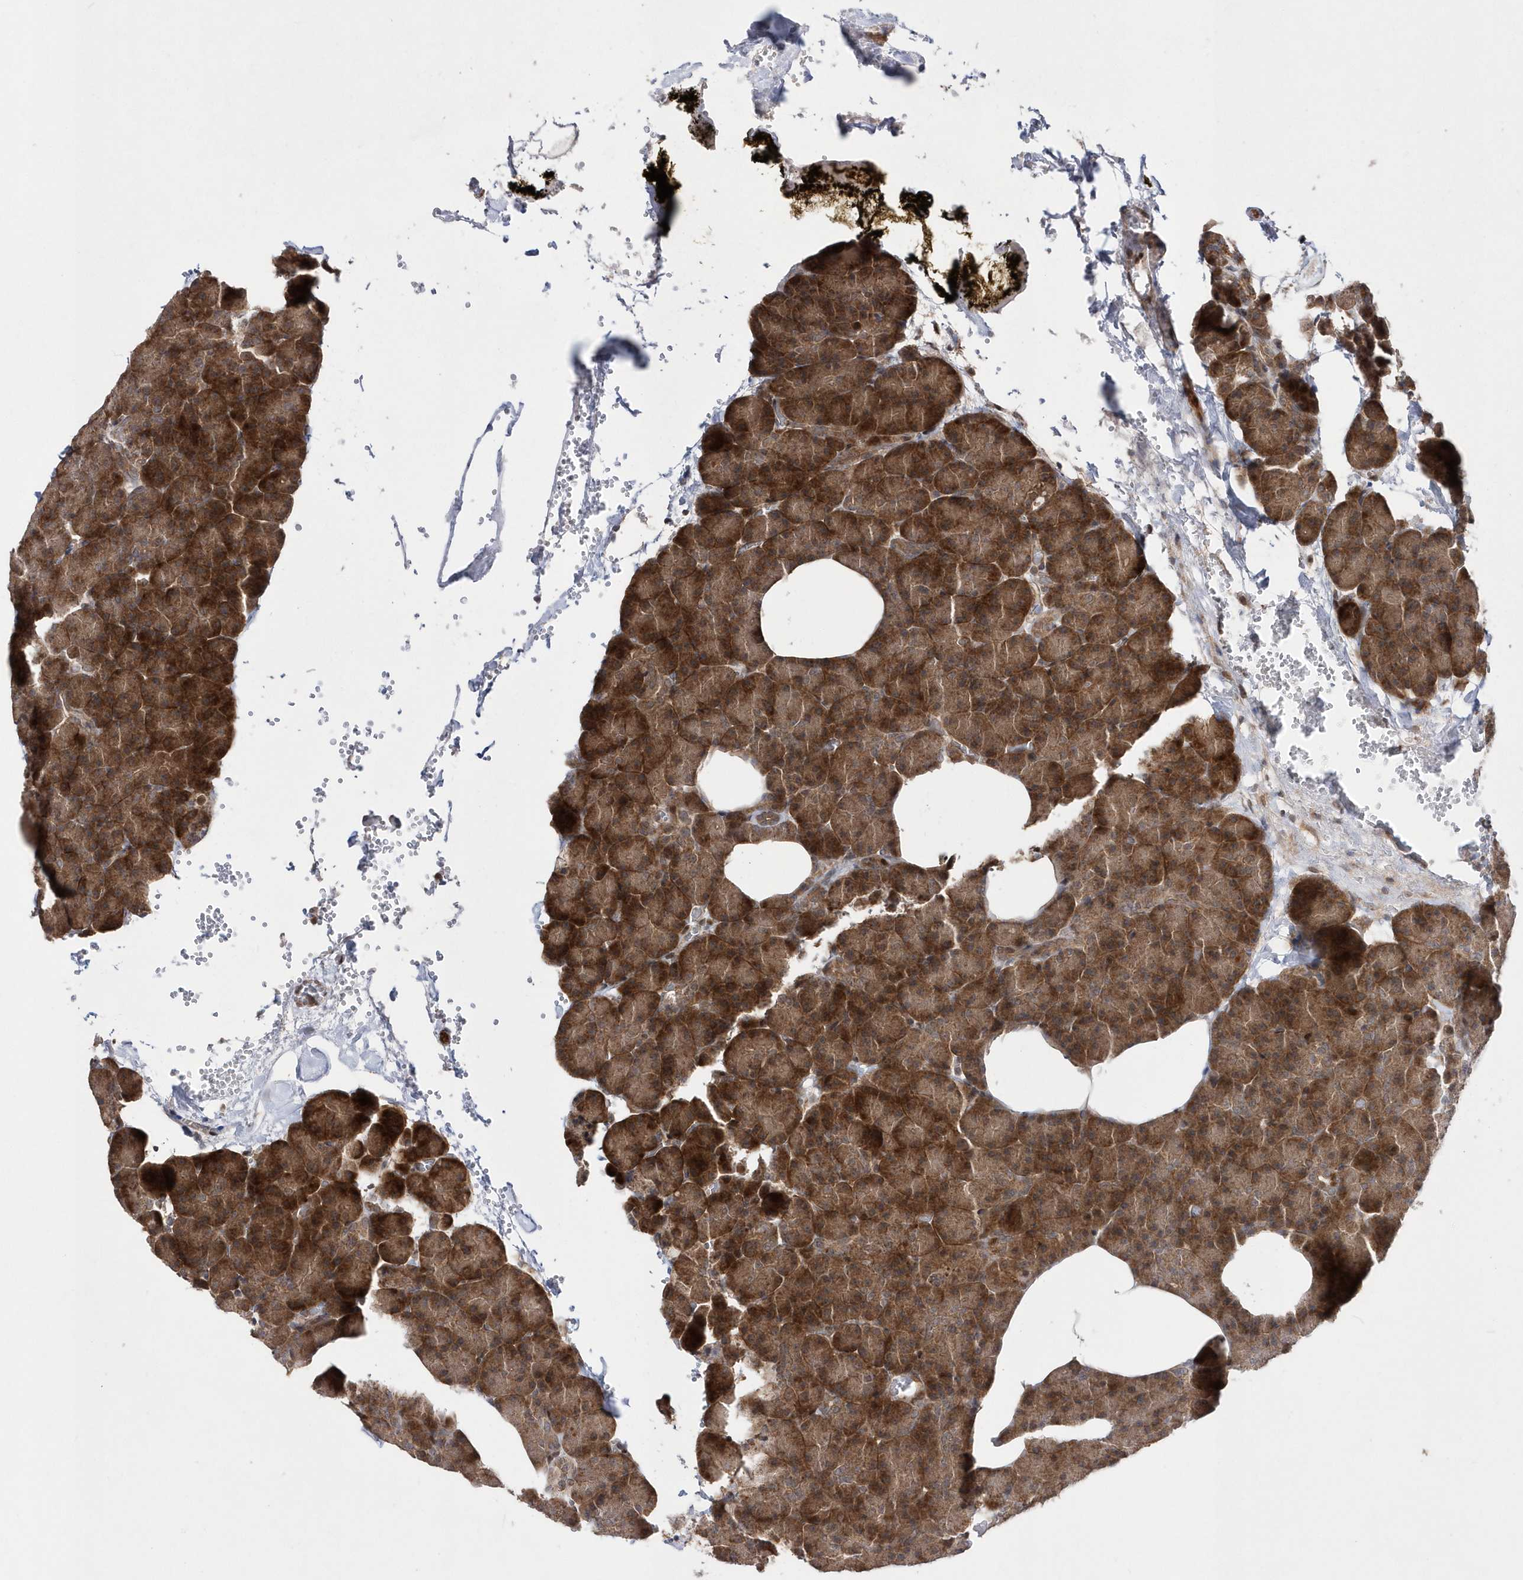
{"staining": {"intensity": "strong", "quantity": ">75%", "location": "cytoplasmic/membranous"}, "tissue": "pancreas", "cell_type": "Exocrine glandular cells", "image_type": "normal", "snomed": [{"axis": "morphology", "description": "Normal tissue, NOS"}, {"axis": "morphology", "description": "Carcinoid, malignant, NOS"}, {"axis": "topography", "description": "Pancreas"}], "caption": "IHC micrograph of unremarkable pancreas: pancreas stained using immunohistochemistry displays high levels of strong protein expression localized specifically in the cytoplasmic/membranous of exocrine glandular cells, appearing as a cytoplasmic/membranous brown color.", "gene": "DALRD3", "patient": {"sex": "female", "age": 35}}